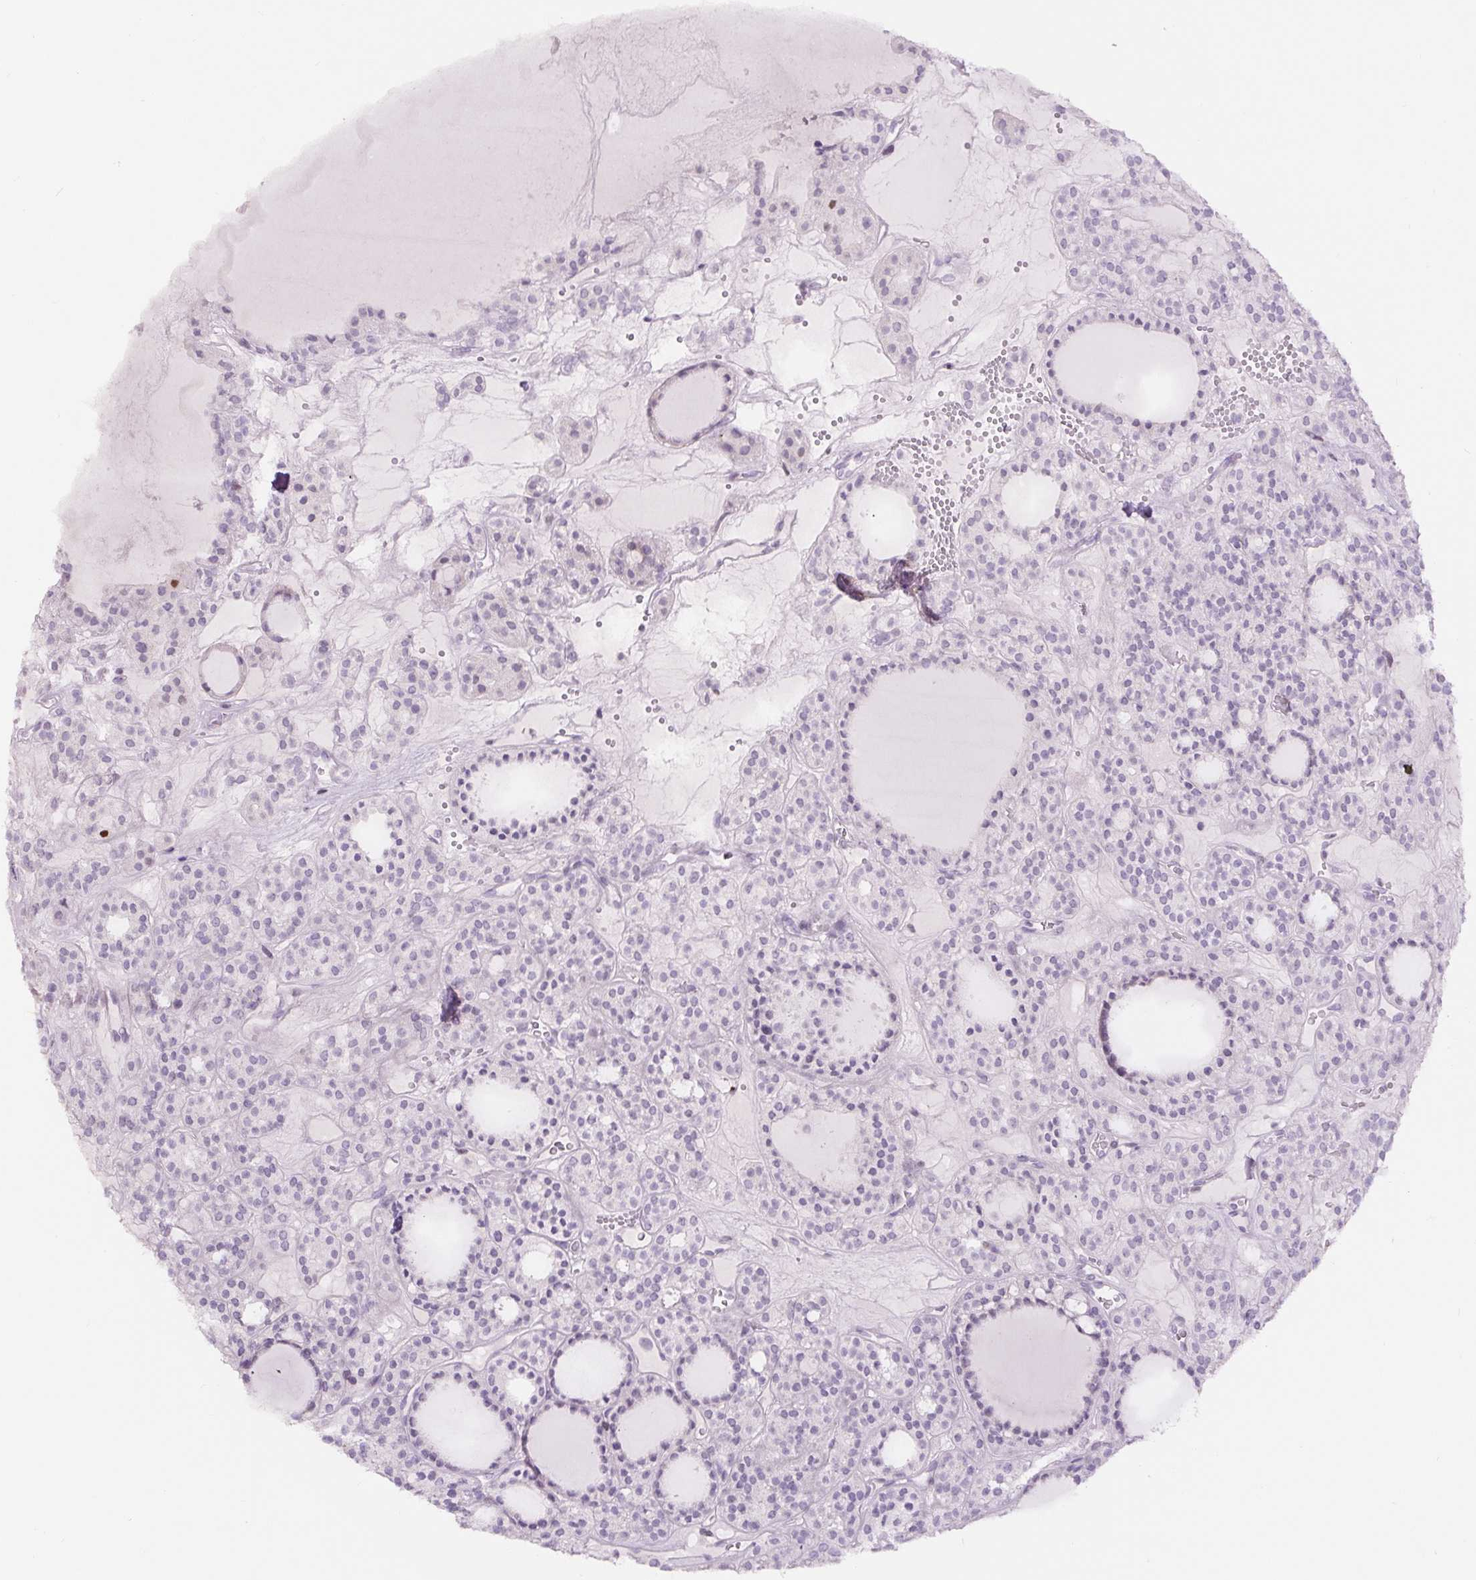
{"staining": {"intensity": "negative", "quantity": "none", "location": "none"}, "tissue": "thyroid cancer", "cell_type": "Tumor cells", "image_type": "cancer", "snomed": [{"axis": "morphology", "description": "Follicular adenoma carcinoma, NOS"}, {"axis": "topography", "description": "Thyroid gland"}], "caption": "DAB immunohistochemical staining of thyroid follicular adenoma carcinoma shows no significant positivity in tumor cells.", "gene": "SIX1", "patient": {"sex": "female", "age": 63}}